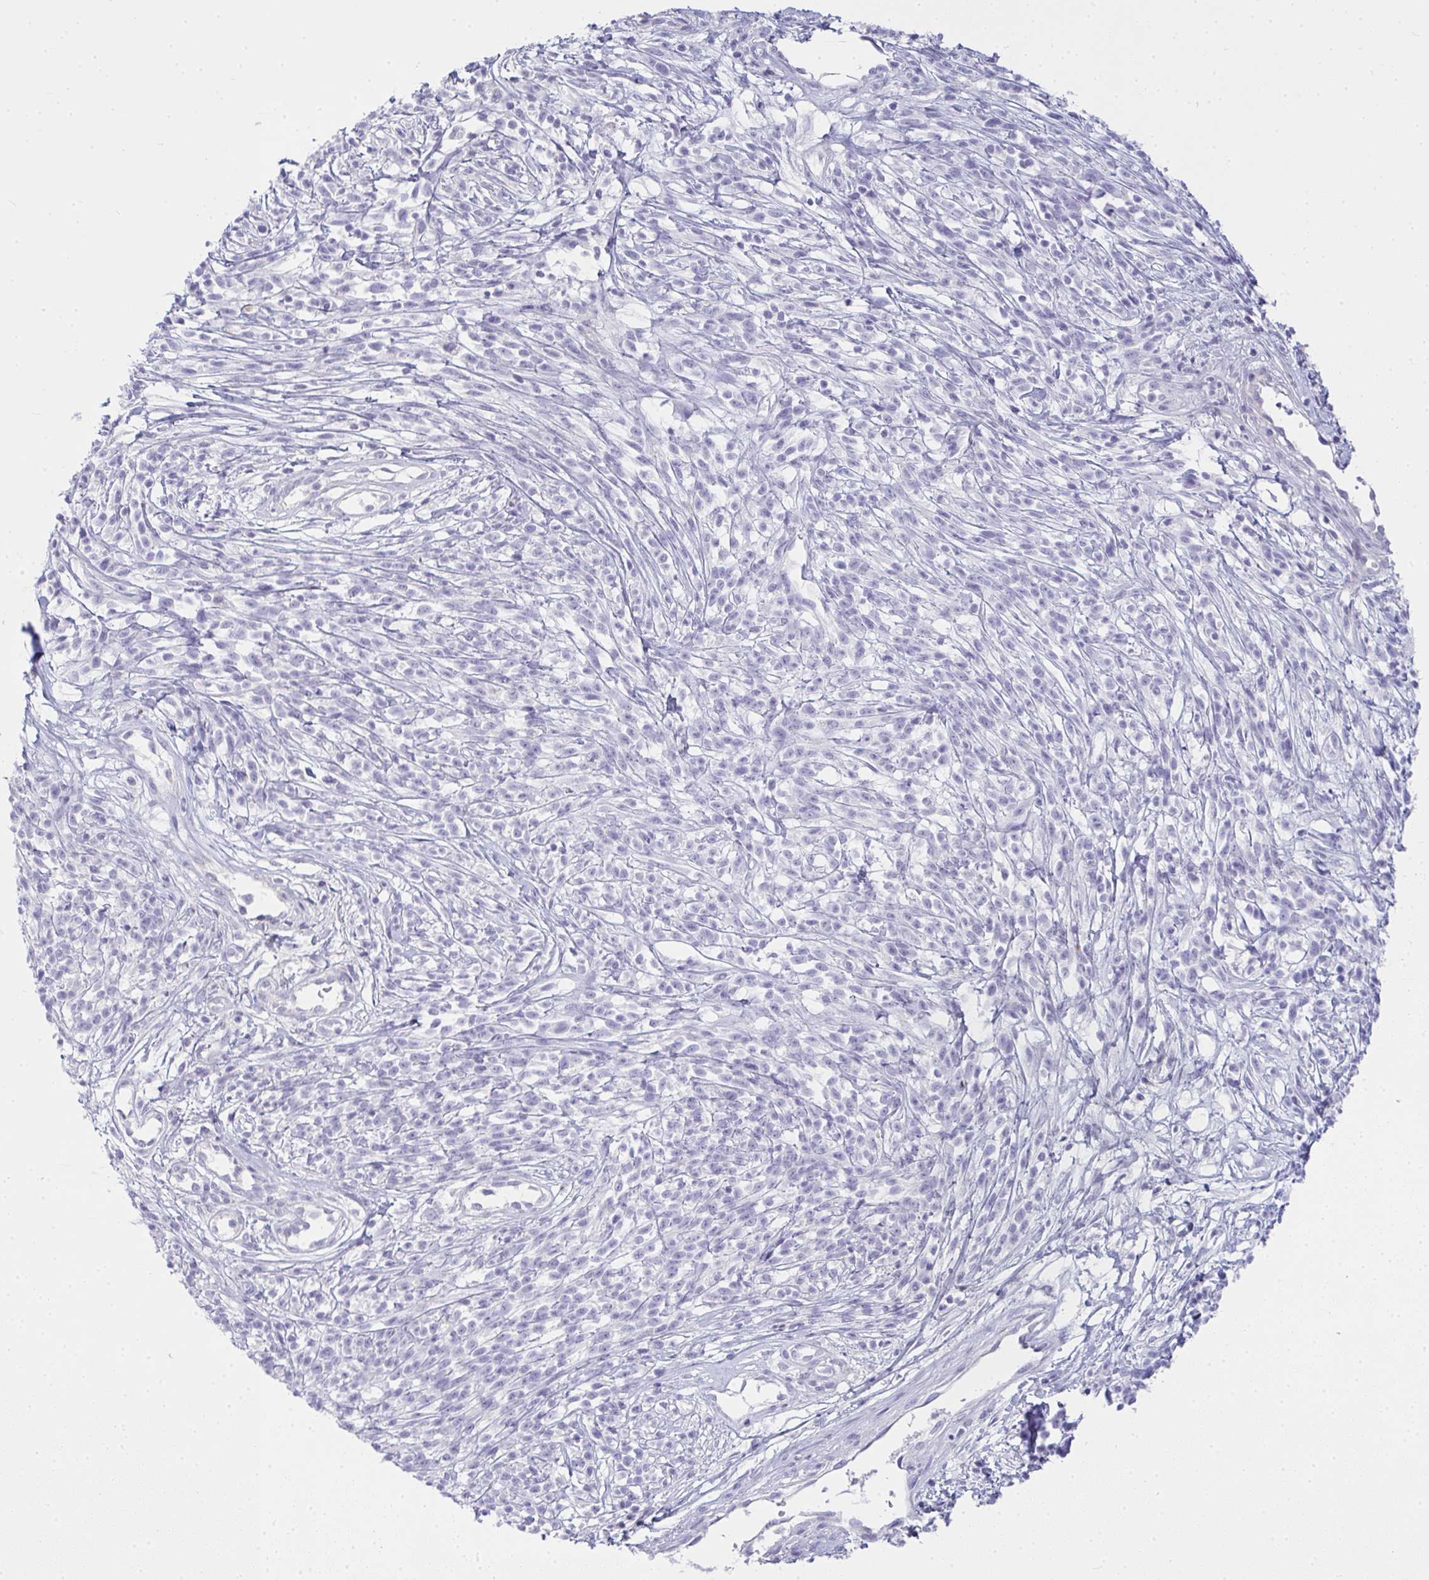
{"staining": {"intensity": "negative", "quantity": "none", "location": "none"}, "tissue": "melanoma", "cell_type": "Tumor cells", "image_type": "cancer", "snomed": [{"axis": "morphology", "description": "Malignant melanoma, NOS"}, {"axis": "topography", "description": "Skin"}, {"axis": "topography", "description": "Skin of trunk"}], "caption": "This is a micrograph of IHC staining of melanoma, which shows no positivity in tumor cells.", "gene": "GSDMB", "patient": {"sex": "male", "age": 74}}